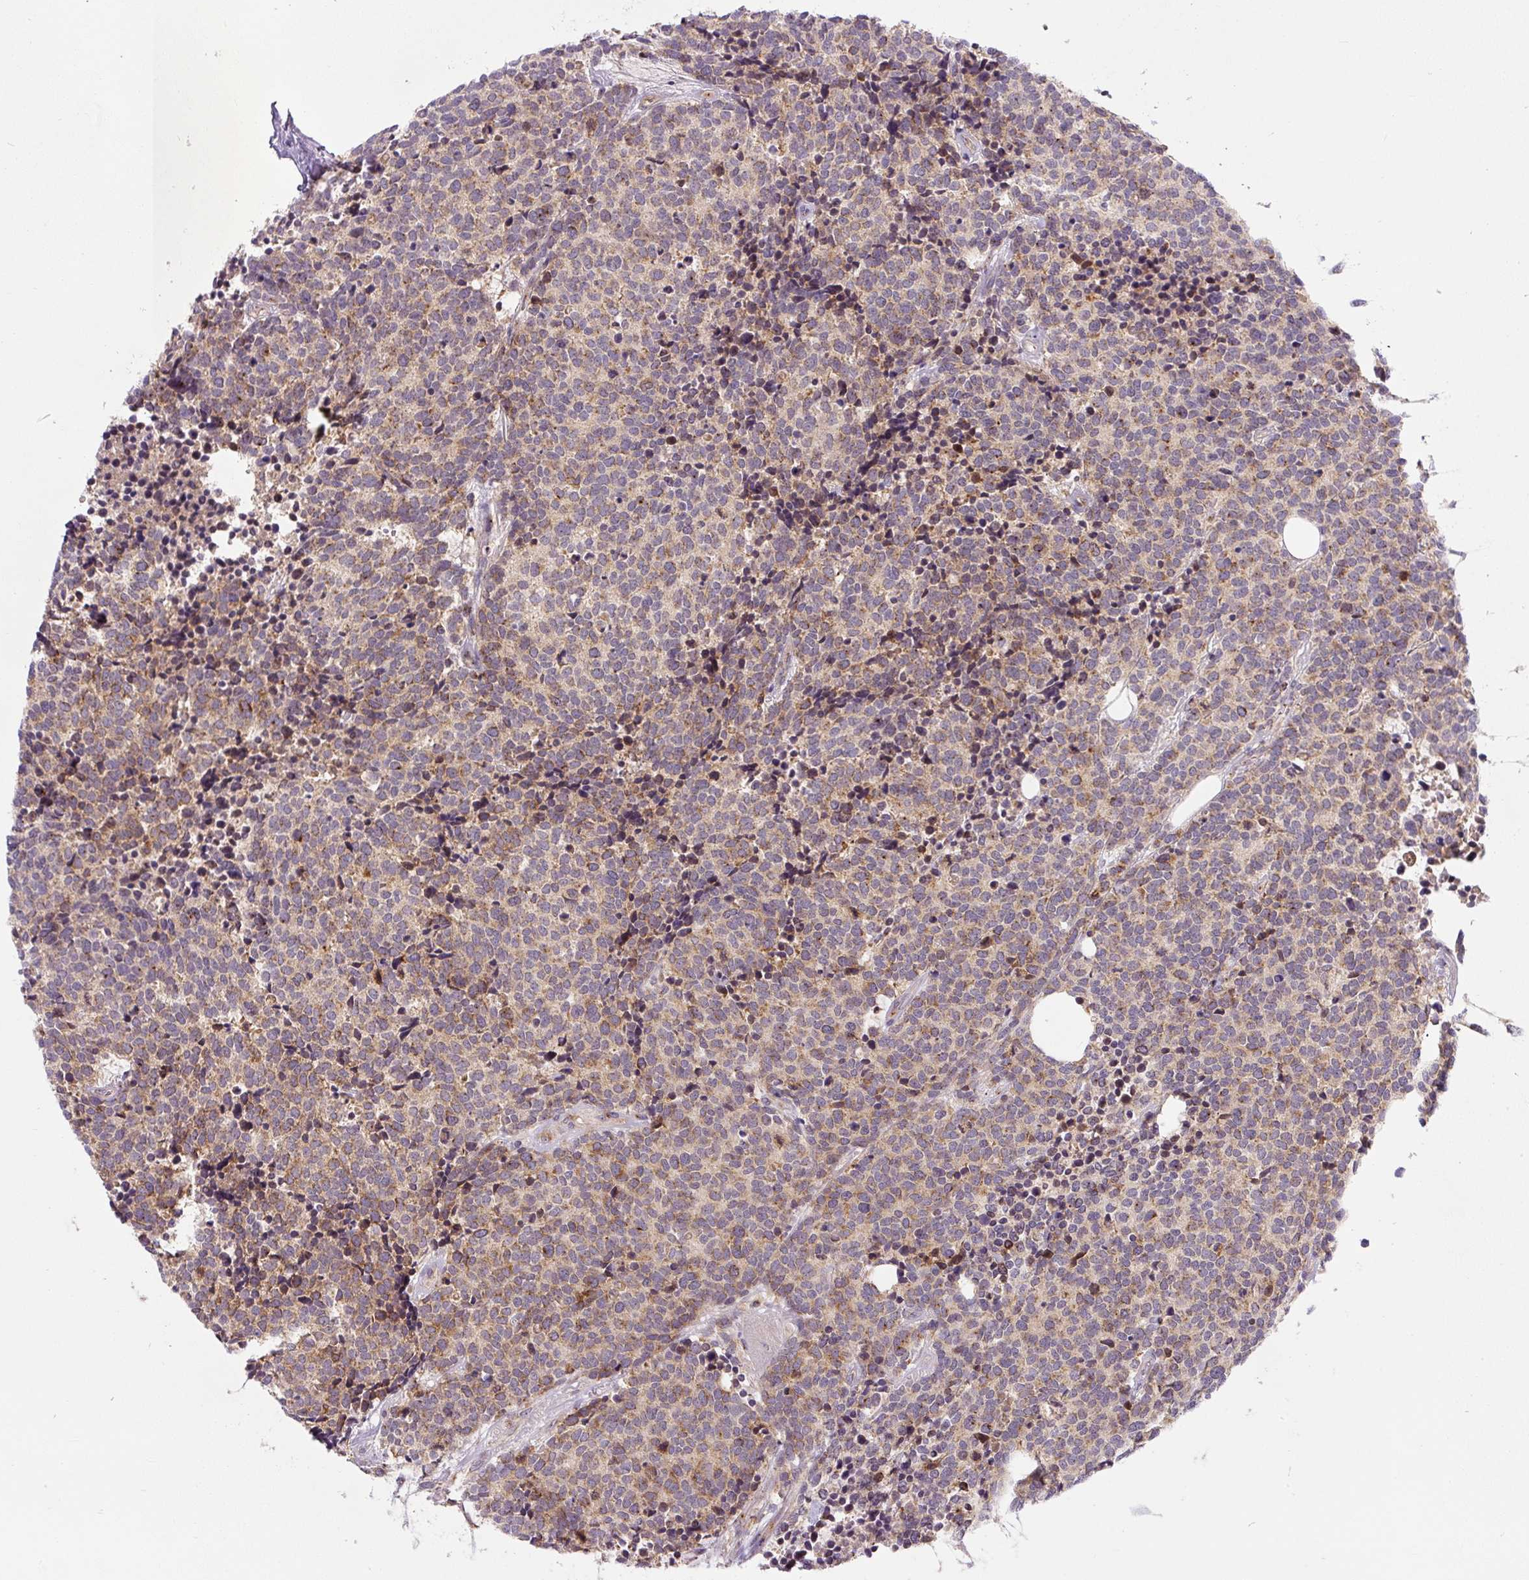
{"staining": {"intensity": "moderate", "quantity": ">75%", "location": "cytoplasmic/membranous"}, "tissue": "carcinoid", "cell_type": "Tumor cells", "image_type": "cancer", "snomed": [{"axis": "morphology", "description": "Carcinoid, malignant, NOS"}, {"axis": "topography", "description": "Skin"}], "caption": "A histopathology image showing moderate cytoplasmic/membranous staining in about >75% of tumor cells in carcinoid, as visualized by brown immunohistochemical staining.", "gene": "PCM1", "patient": {"sex": "female", "age": 79}}